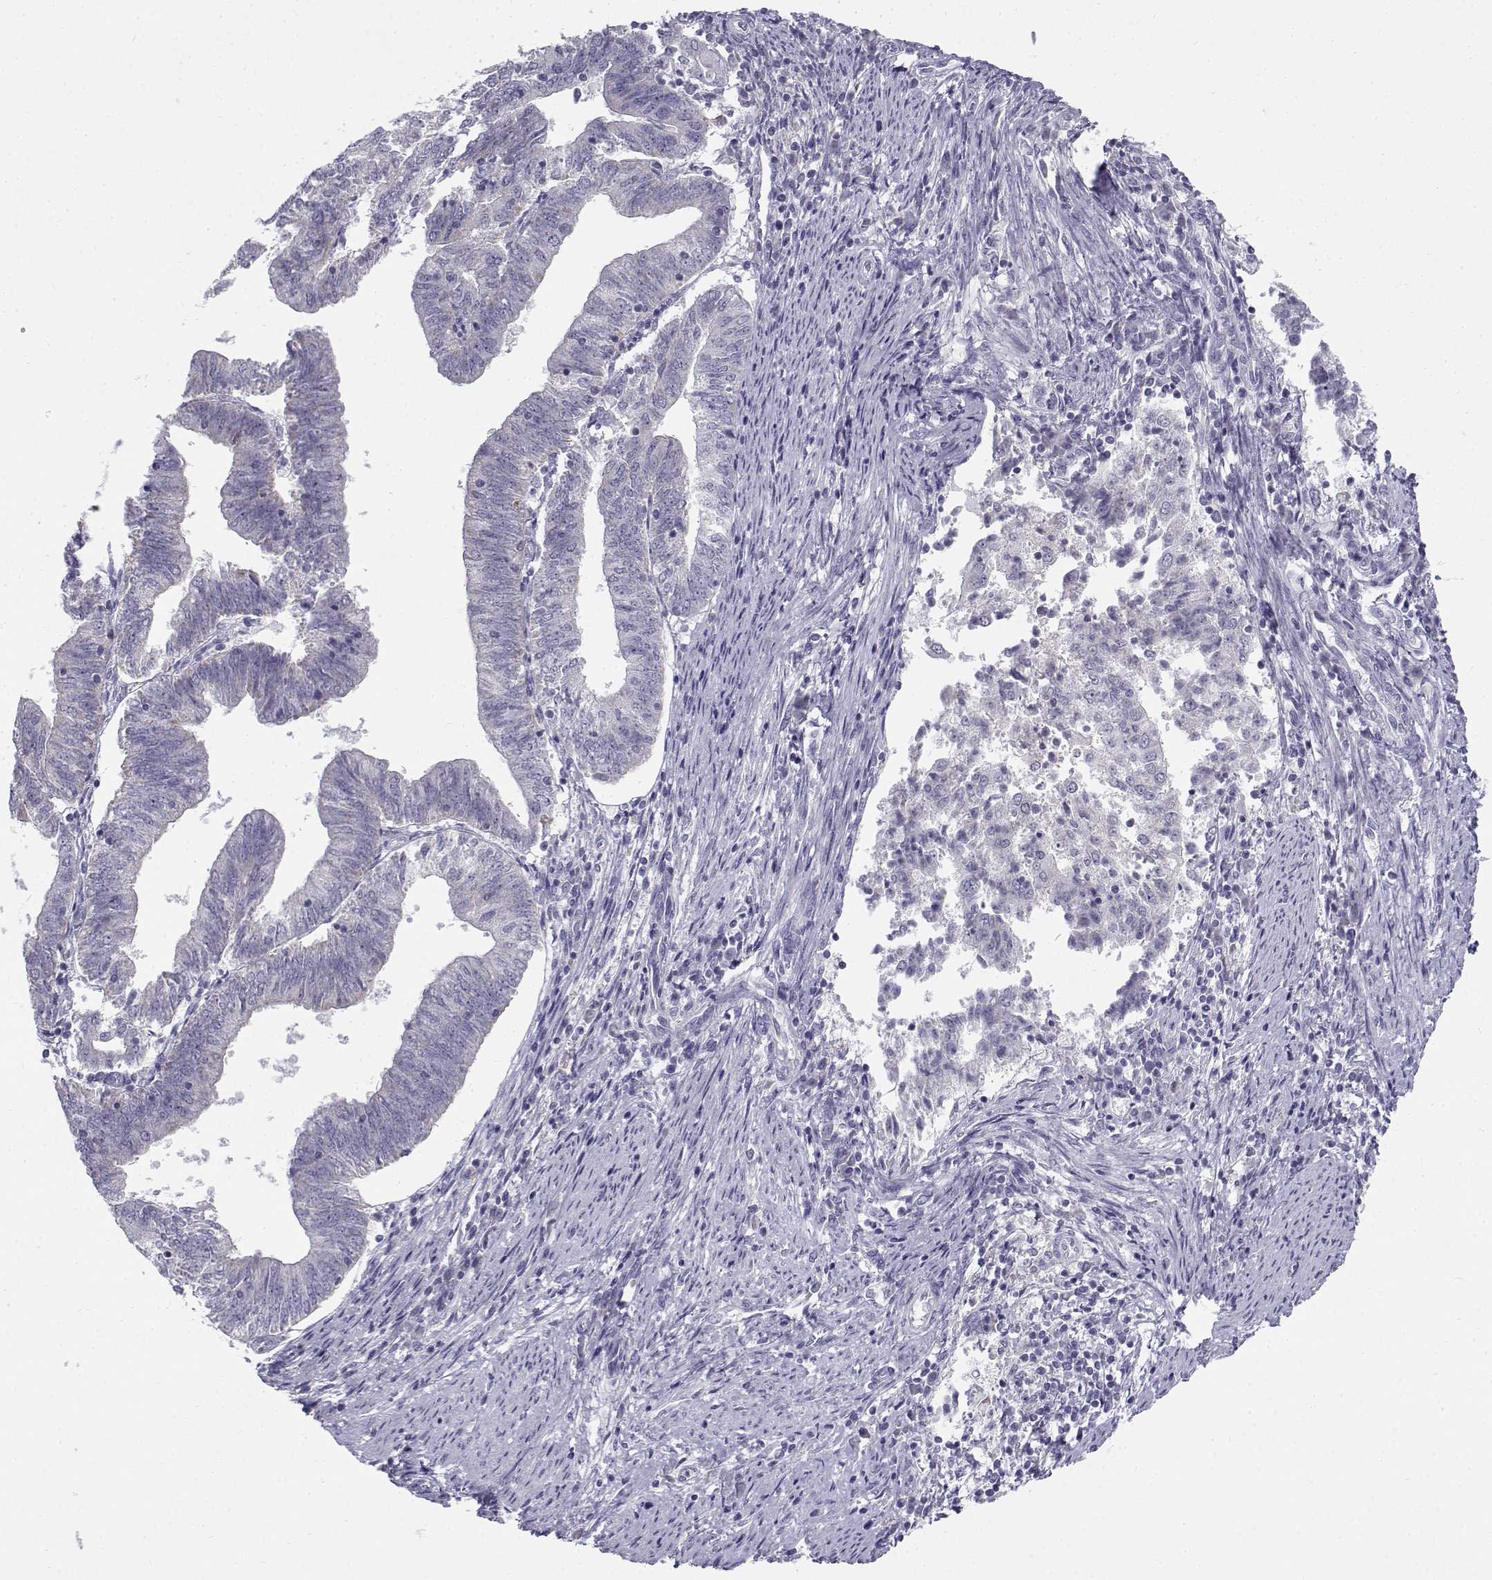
{"staining": {"intensity": "negative", "quantity": "none", "location": "none"}, "tissue": "endometrial cancer", "cell_type": "Tumor cells", "image_type": "cancer", "snomed": [{"axis": "morphology", "description": "Adenocarcinoma, NOS"}, {"axis": "topography", "description": "Endometrium"}], "caption": "IHC photomicrograph of neoplastic tissue: adenocarcinoma (endometrial) stained with DAB displays no significant protein positivity in tumor cells. (Immunohistochemistry, brightfield microscopy, high magnification).", "gene": "FAM166A", "patient": {"sex": "female", "age": 82}}